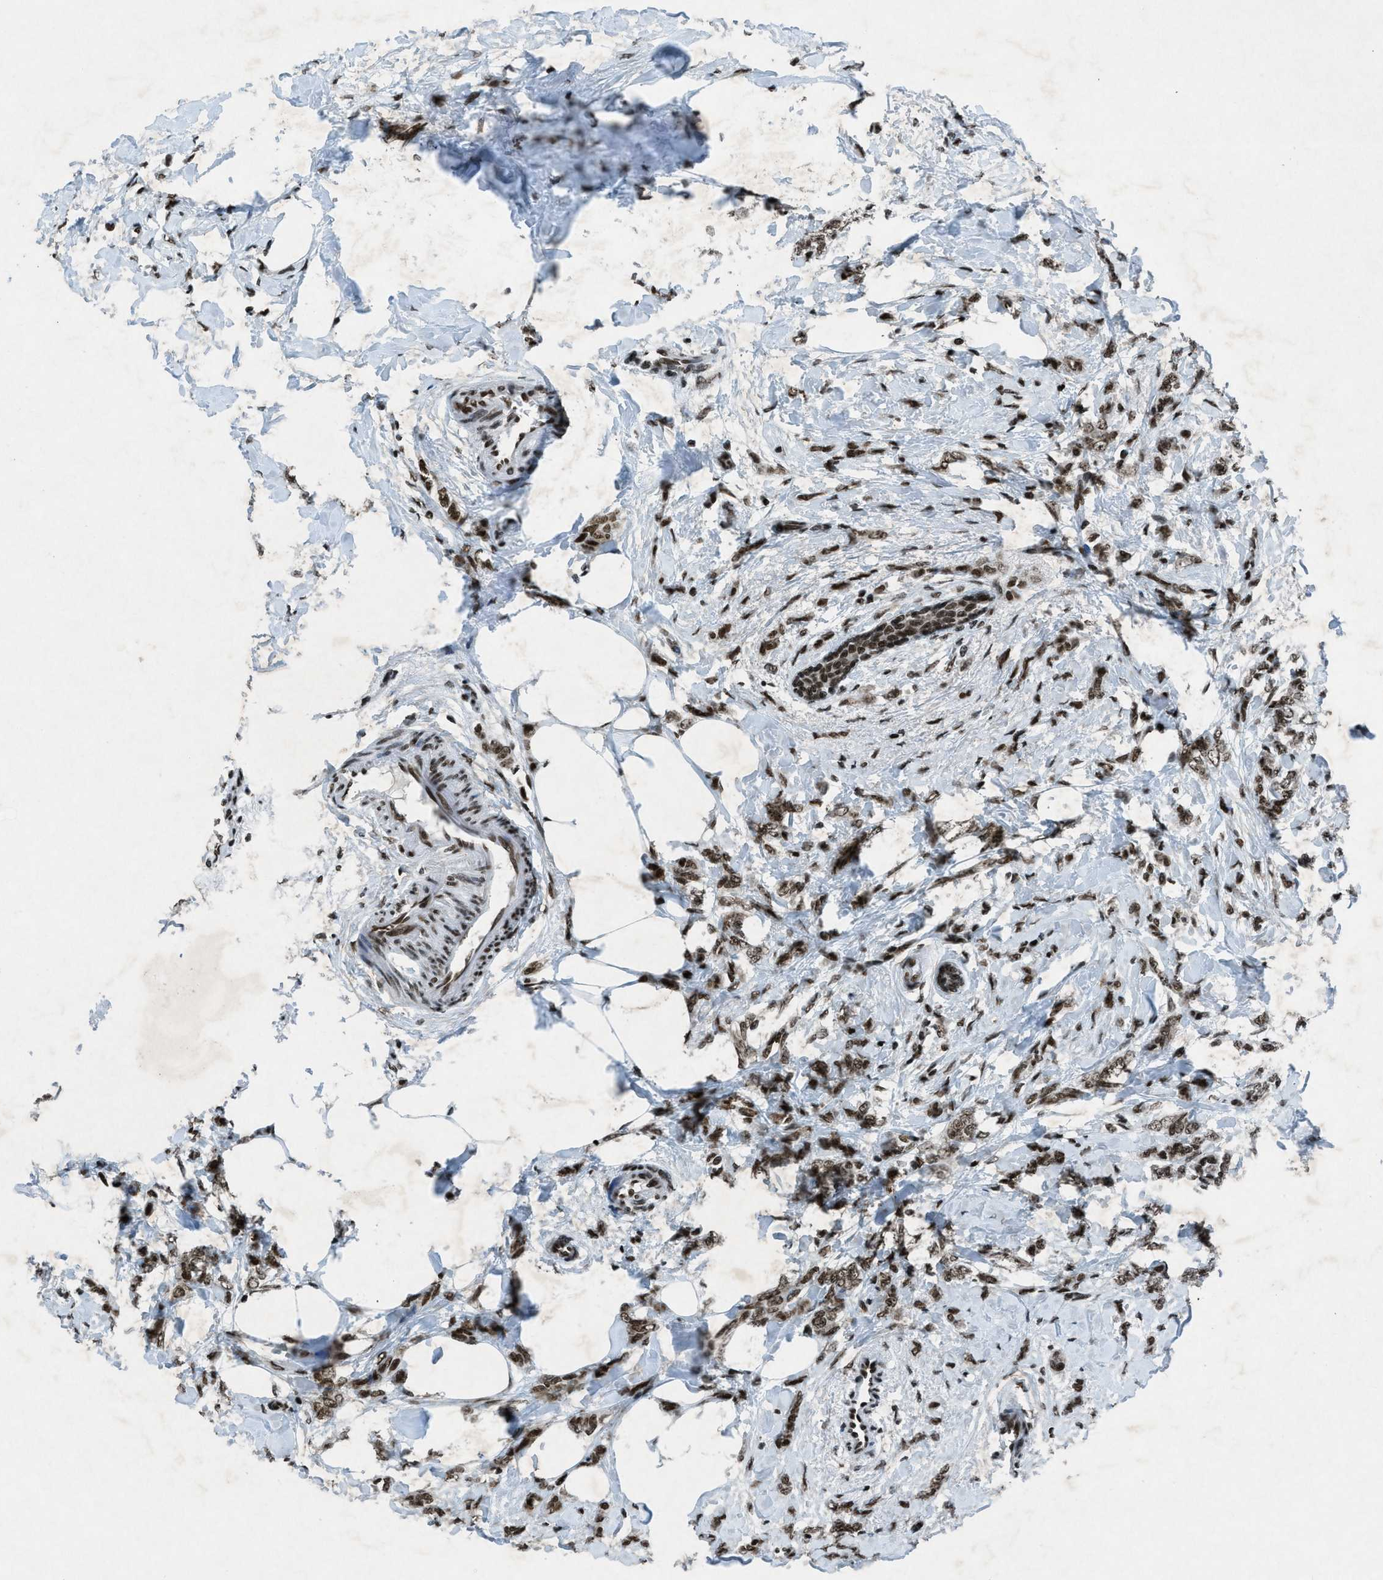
{"staining": {"intensity": "moderate", "quantity": ">75%", "location": "nuclear"}, "tissue": "breast cancer", "cell_type": "Tumor cells", "image_type": "cancer", "snomed": [{"axis": "morphology", "description": "Lobular carcinoma, in situ"}, {"axis": "morphology", "description": "Lobular carcinoma"}, {"axis": "topography", "description": "Breast"}], "caption": "Immunohistochemical staining of human breast lobular carcinoma demonstrates moderate nuclear protein staining in about >75% of tumor cells.", "gene": "NXF1", "patient": {"sex": "female", "age": 41}}